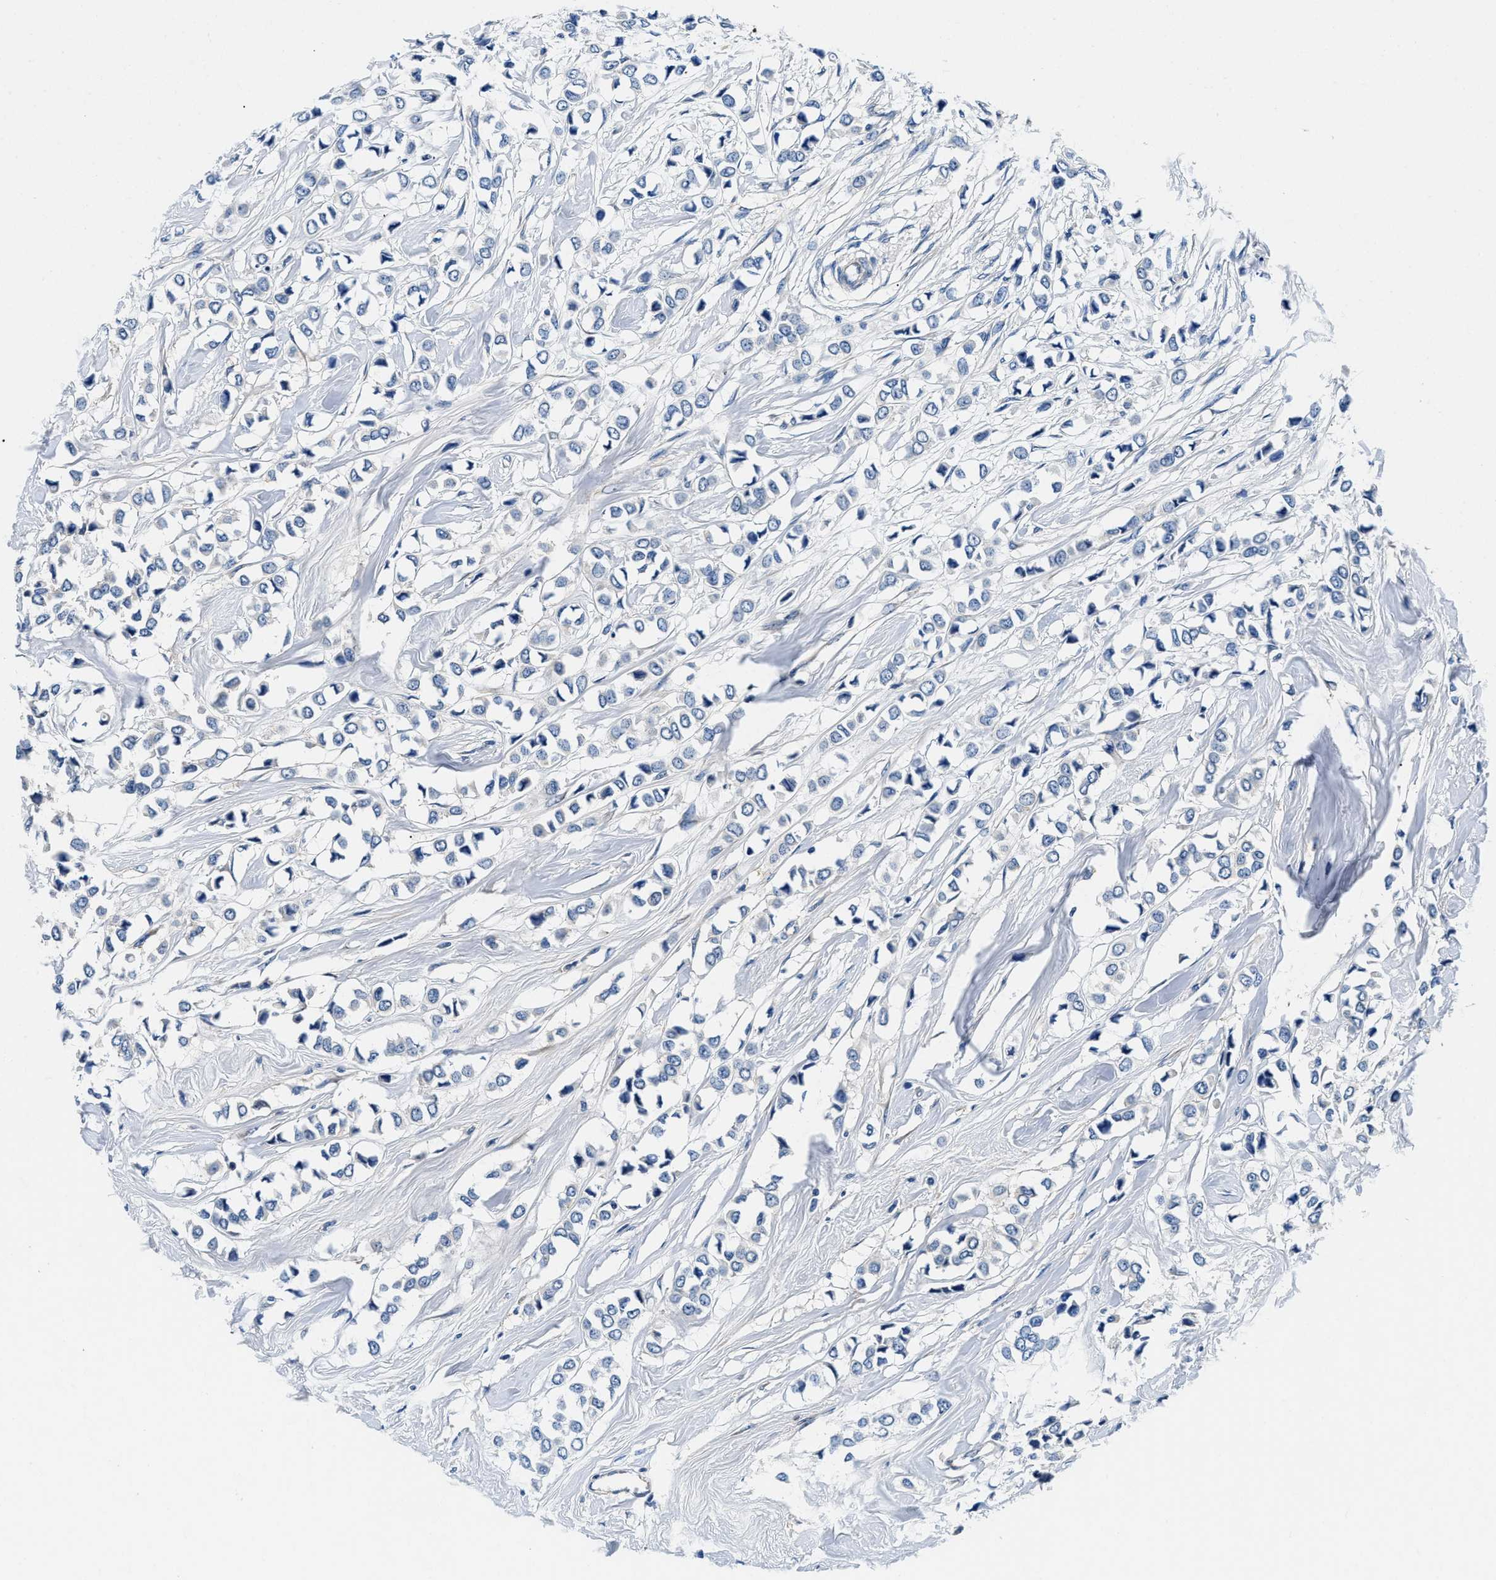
{"staining": {"intensity": "negative", "quantity": "none", "location": "none"}, "tissue": "breast cancer", "cell_type": "Tumor cells", "image_type": "cancer", "snomed": [{"axis": "morphology", "description": "Lobular carcinoma"}, {"axis": "topography", "description": "Breast"}], "caption": "The histopathology image displays no significant positivity in tumor cells of breast lobular carcinoma.", "gene": "ZFAND3", "patient": {"sex": "female", "age": 51}}